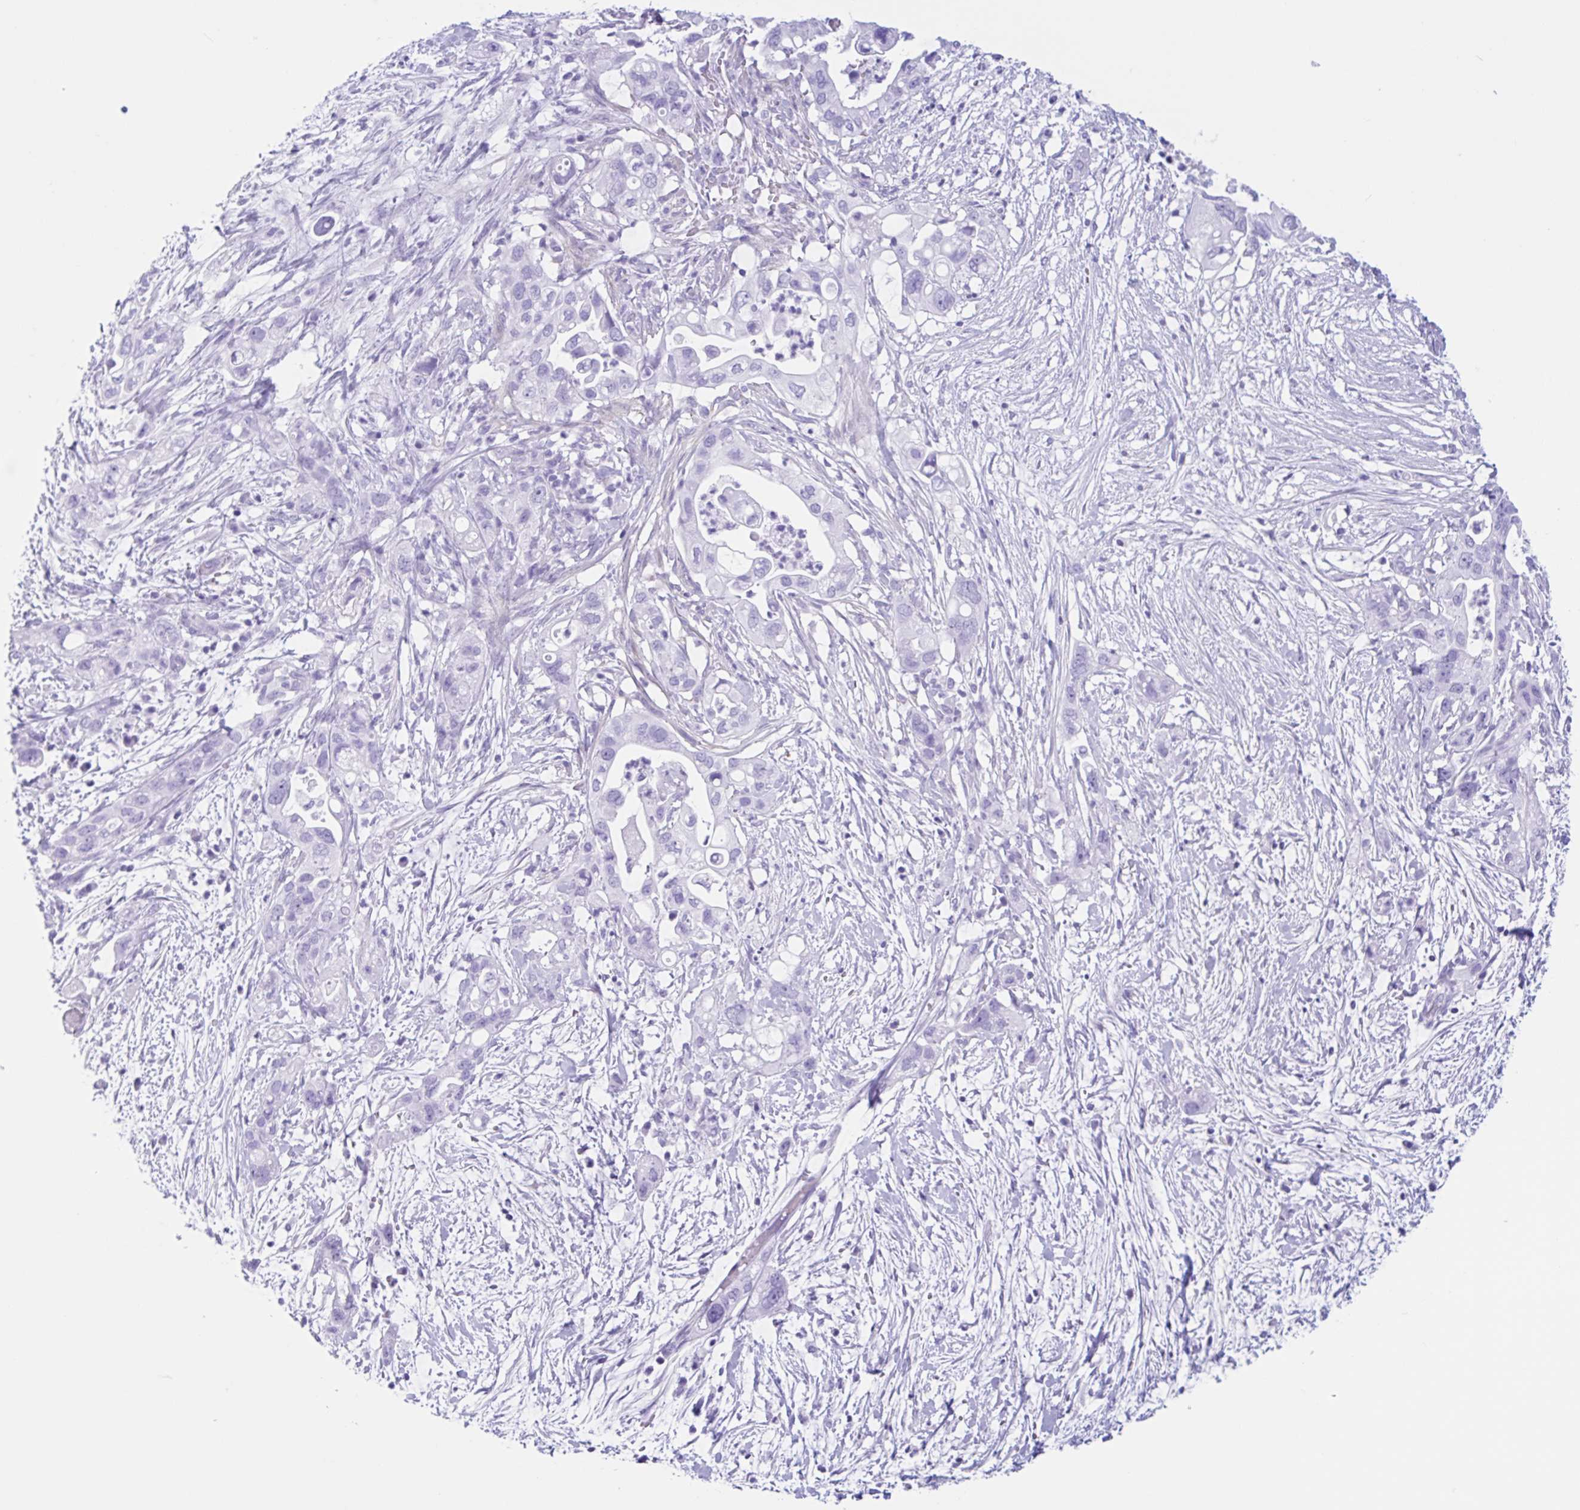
{"staining": {"intensity": "negative", "quantity": "none", "location": "none"}, "tissue": "pancreatic cancer", "cell_type": "Tumor cells", "image_type": "cancer", "snomed": [{"axis": "morphology", "description": "Adenocarcinoma, NOS"}, {"axis": "topography", "description": "Pancreas"}], "caption": "This is a micrograph of immunohistochemistry staining of pancreatic adenocarcinoma, which shows no expression in tumor cells.", "gene": "IAPP", "patient": {"sex": "female", "age": 72}}